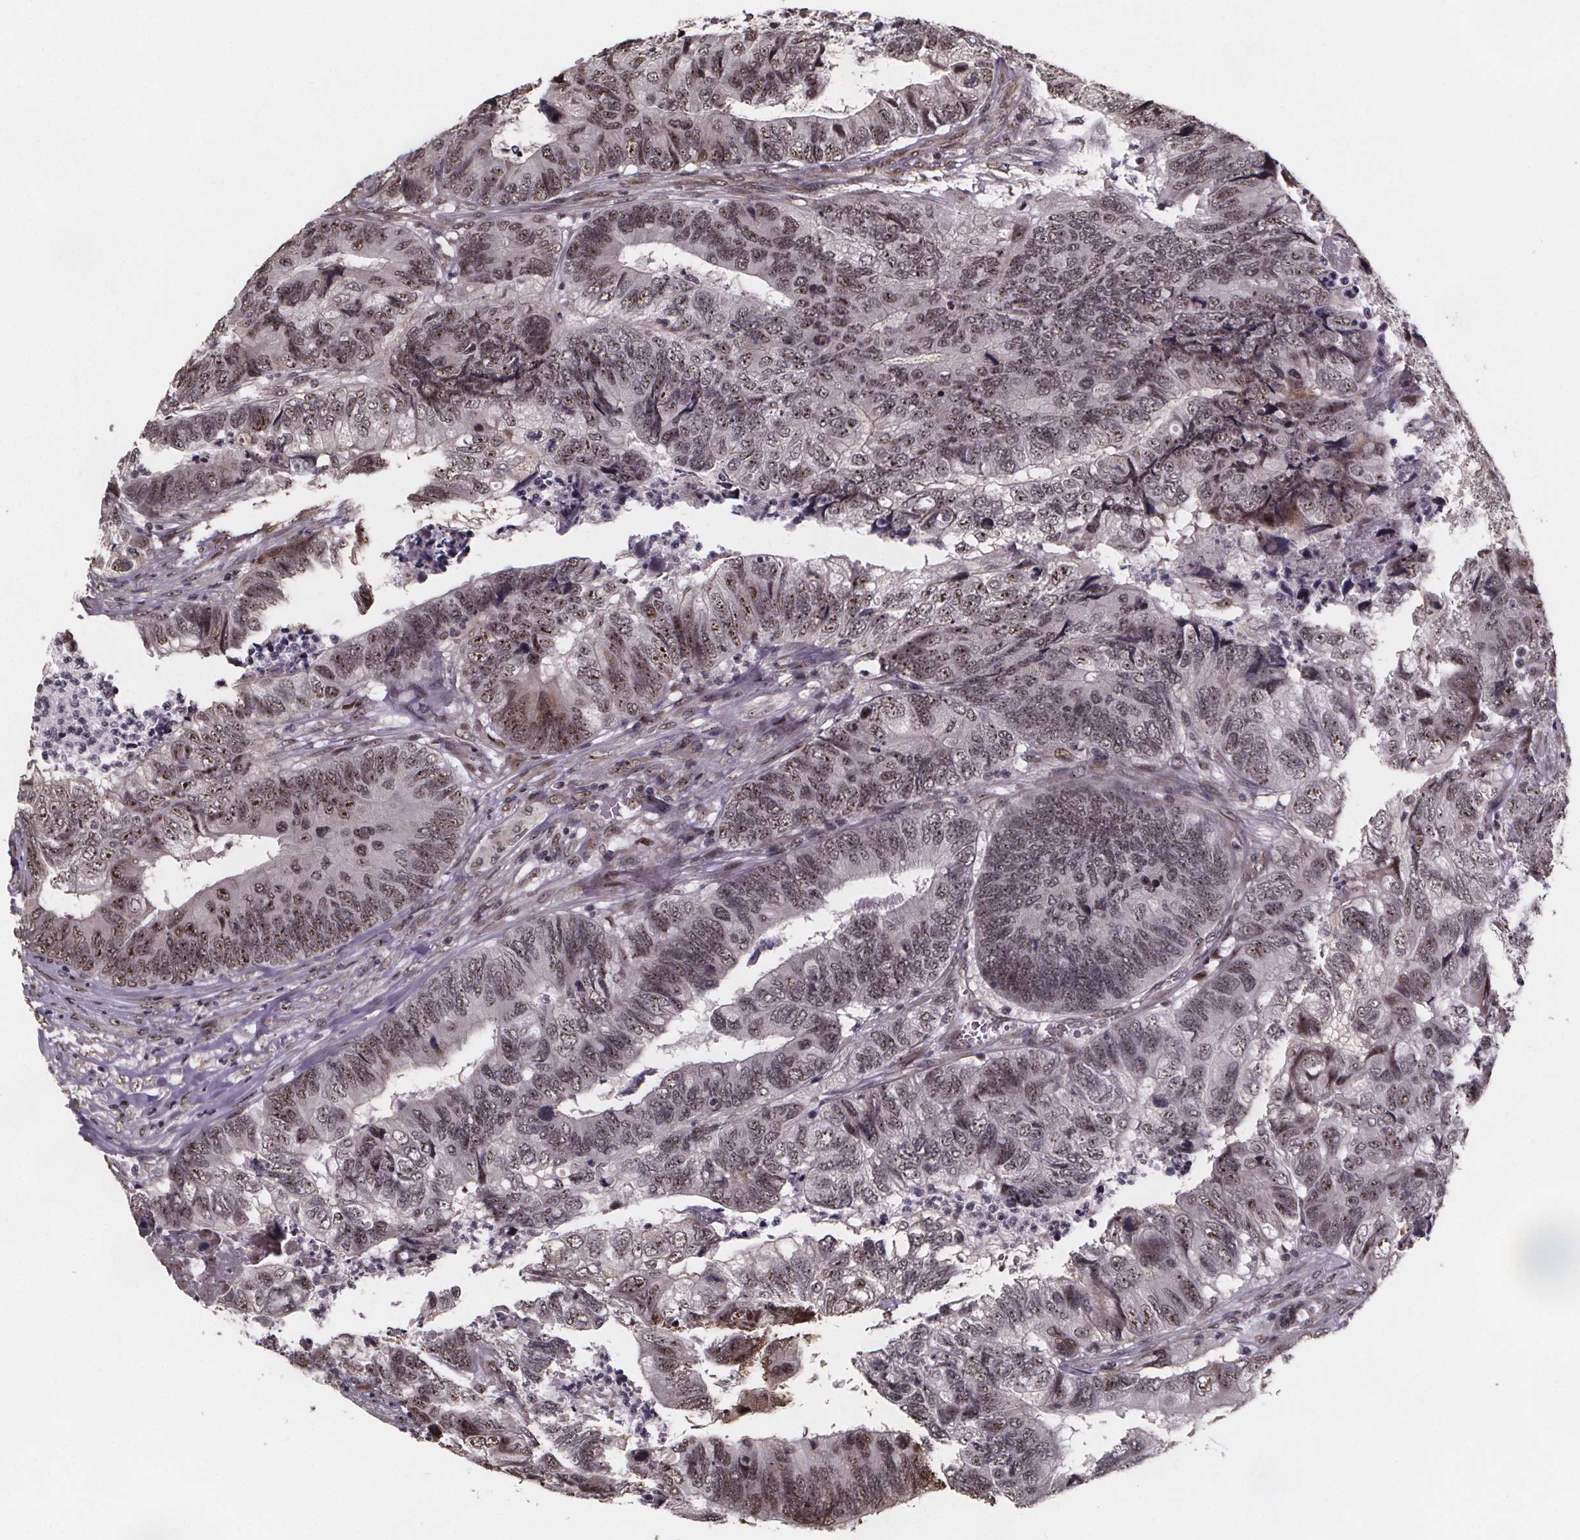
{"staining": {"intensity": "weak", "quantity": ">75%", "location": "nuclear"}, "tissue": "colorectal cancer", "cell_type": "Tumor cells", "image_type": "cancer", "snomed": [{"axis": "morphology", "description": "Adenocarcinoma, NOS"}, {"axis": "topography", "description": "Colon"}], "caption": "Protein analysis of adenocarcinoma (colorectal) tissue shows weak nuclear expression in about >75% of tumor cells.", "gene": "U2SURP", "patient": {"sex": "female", "age": 67}}